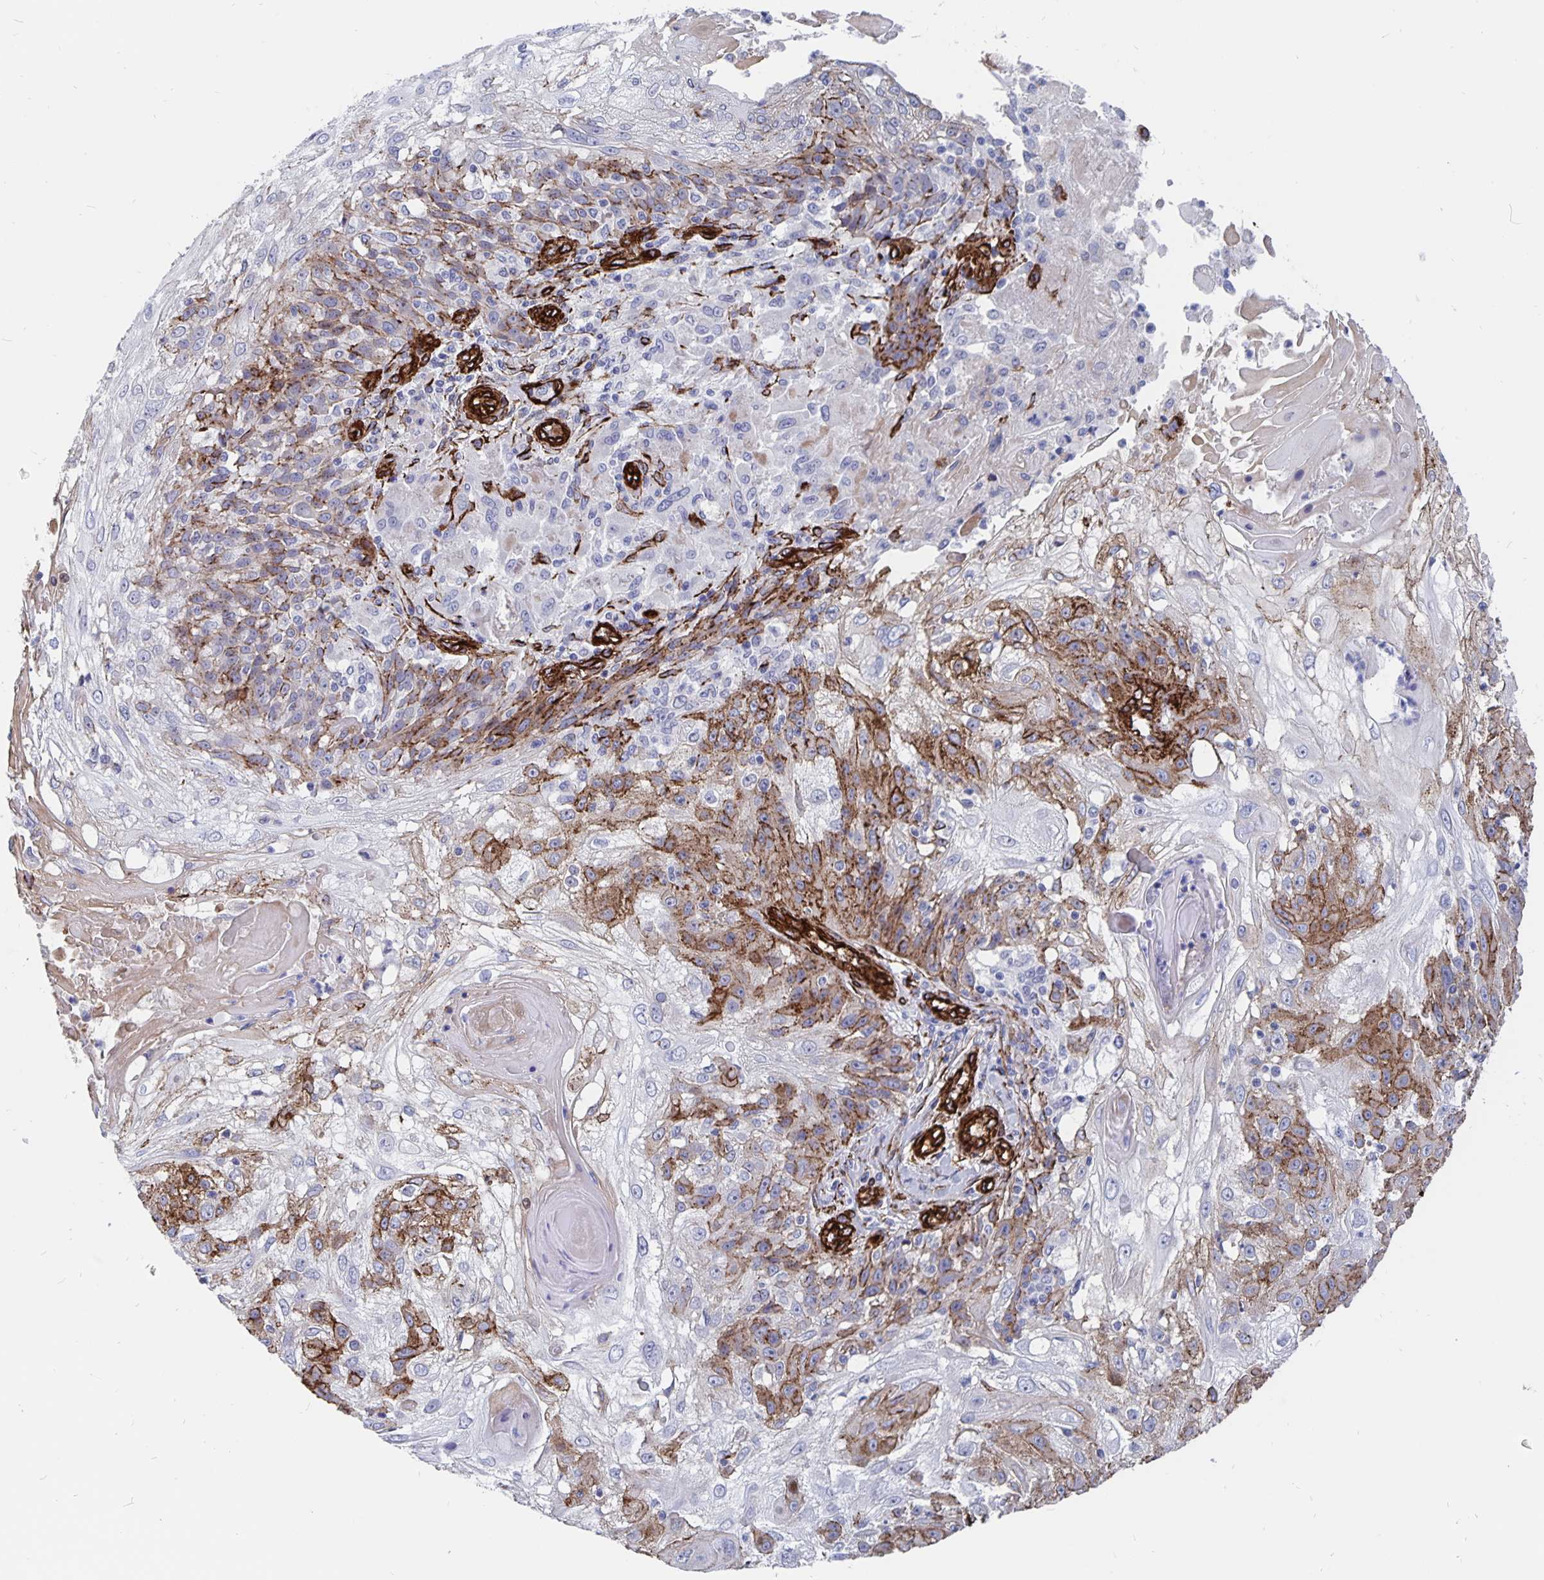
{"staining": {"intensity": "strong", "quantity": "25%-75%", "location": "cytoplasmic/membranous"}, "tissue": "skin cancer", "cell_type": "Tumor cells", "image_type": "cancer", "snomed": [{"axis": "morphology", "description": "Normal tissue, NOS"}, {"axis": "morphology", "description": "Squamous cell carcinoma, NOS"}, {"axis": "topography", "description": "Skin"}], "caption": "IHC photomicrograph of neoplastic tissue: skin cancer (squamous cell carcinoma) stained using immunohistochemistry (IHC) displays high levels of strong protein expression localized specifically in the cytoplasmic/membranous of tumor cells, appearing as a cytoplasmic/membranous brown color.", "gene": "DCHS2", "patient": {"sex": "female", "age": 83}}